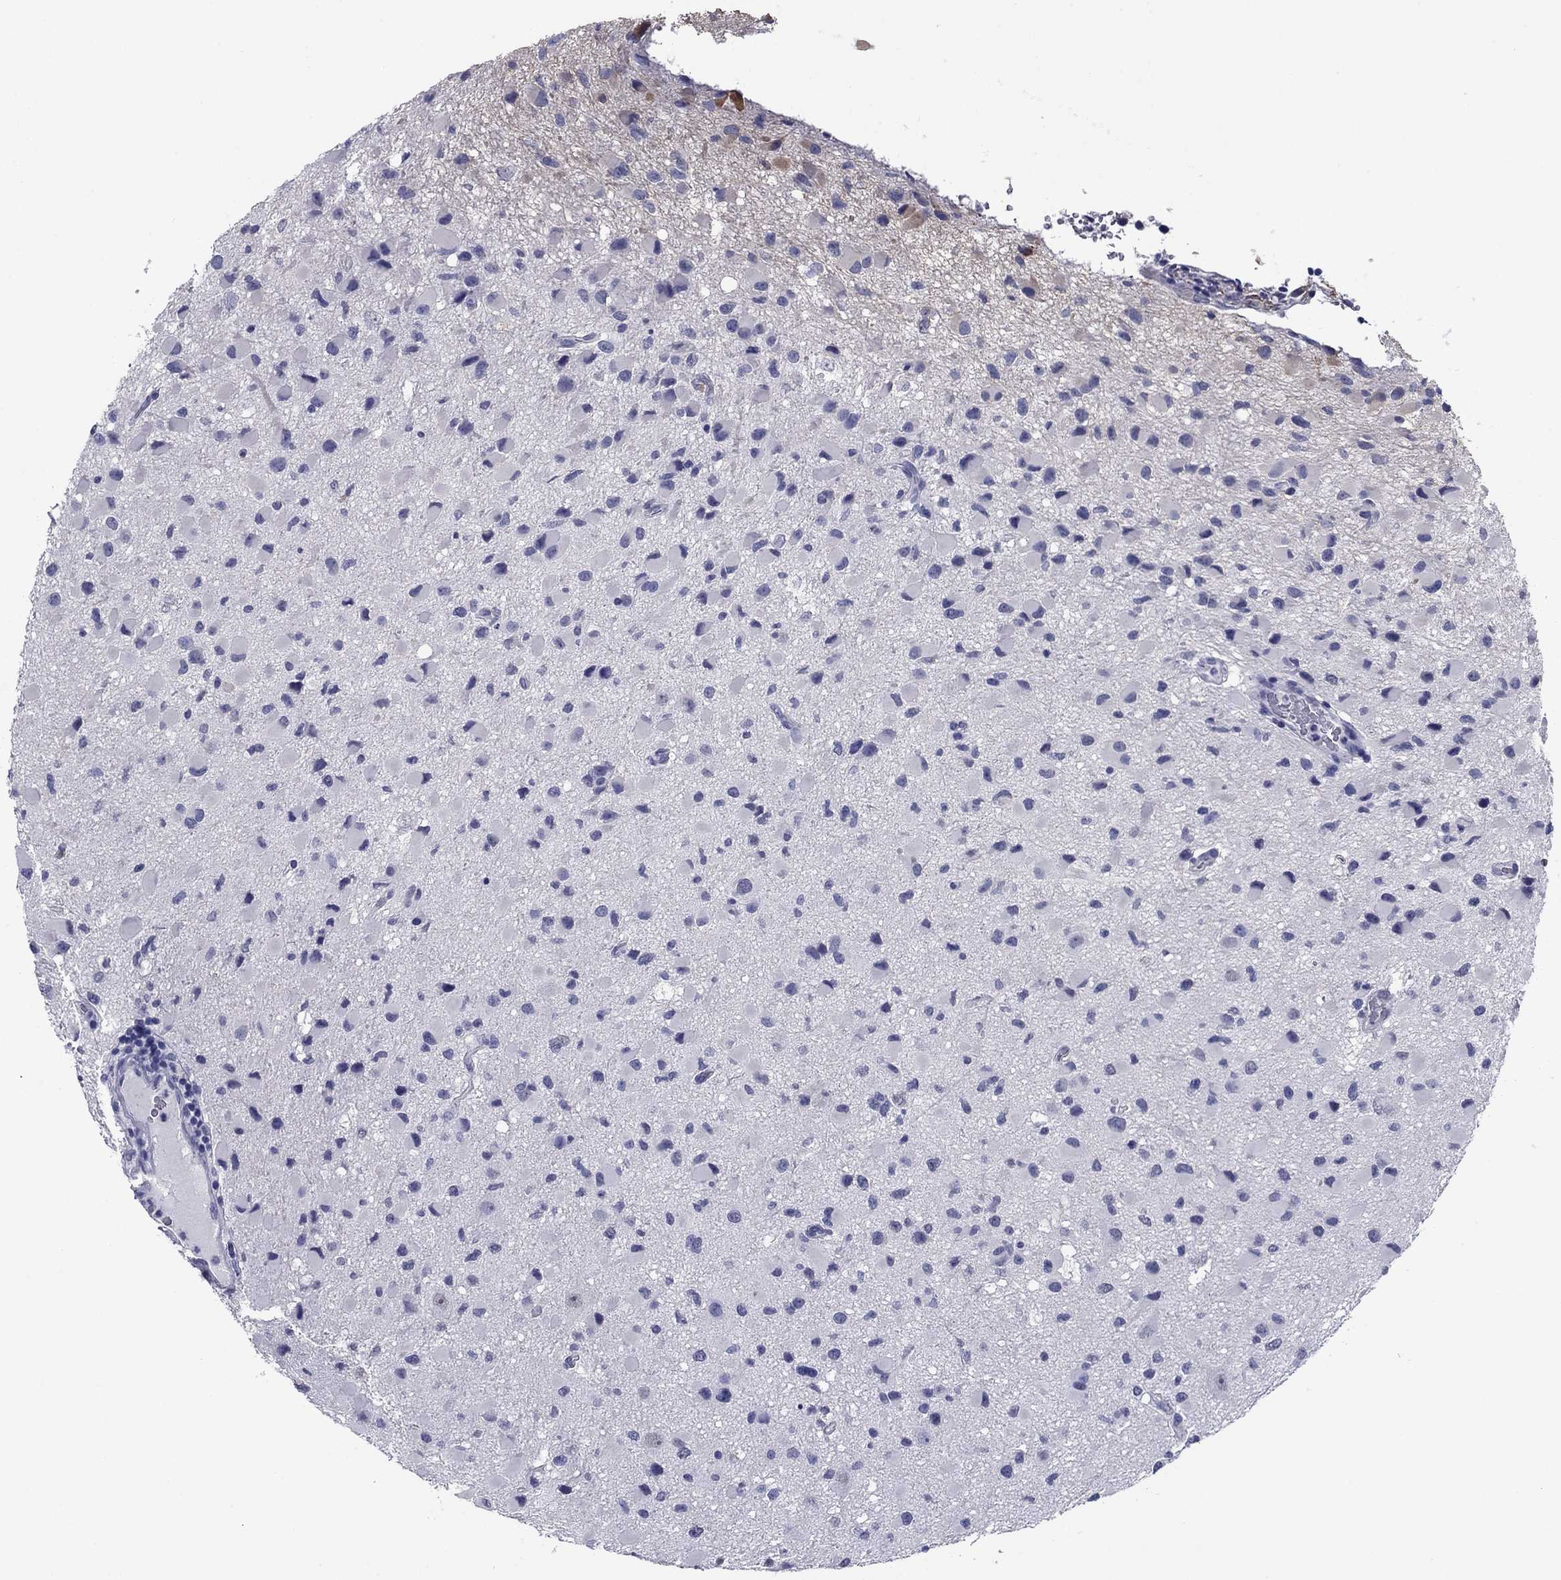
{"staining": {"intensity": "negative", "quantity": "none", "location": "none"}, "tissue": "glioma", "cell_type": "Tumor cells", "image_type": "cancer", "snomed": [{"axis": "morphology", "description": "Glioma, malignant, Low grade"}, {"axis": "topography", "description": "Brain"}], "caption": "There is no significant positivity in tumor cells of glioma. The staining is performed using DAB brown chromogen with nuclei counter-stained in using hematoxylin.", "gene": "HAO1", "patient": {"sex": "female", "age": 32}}